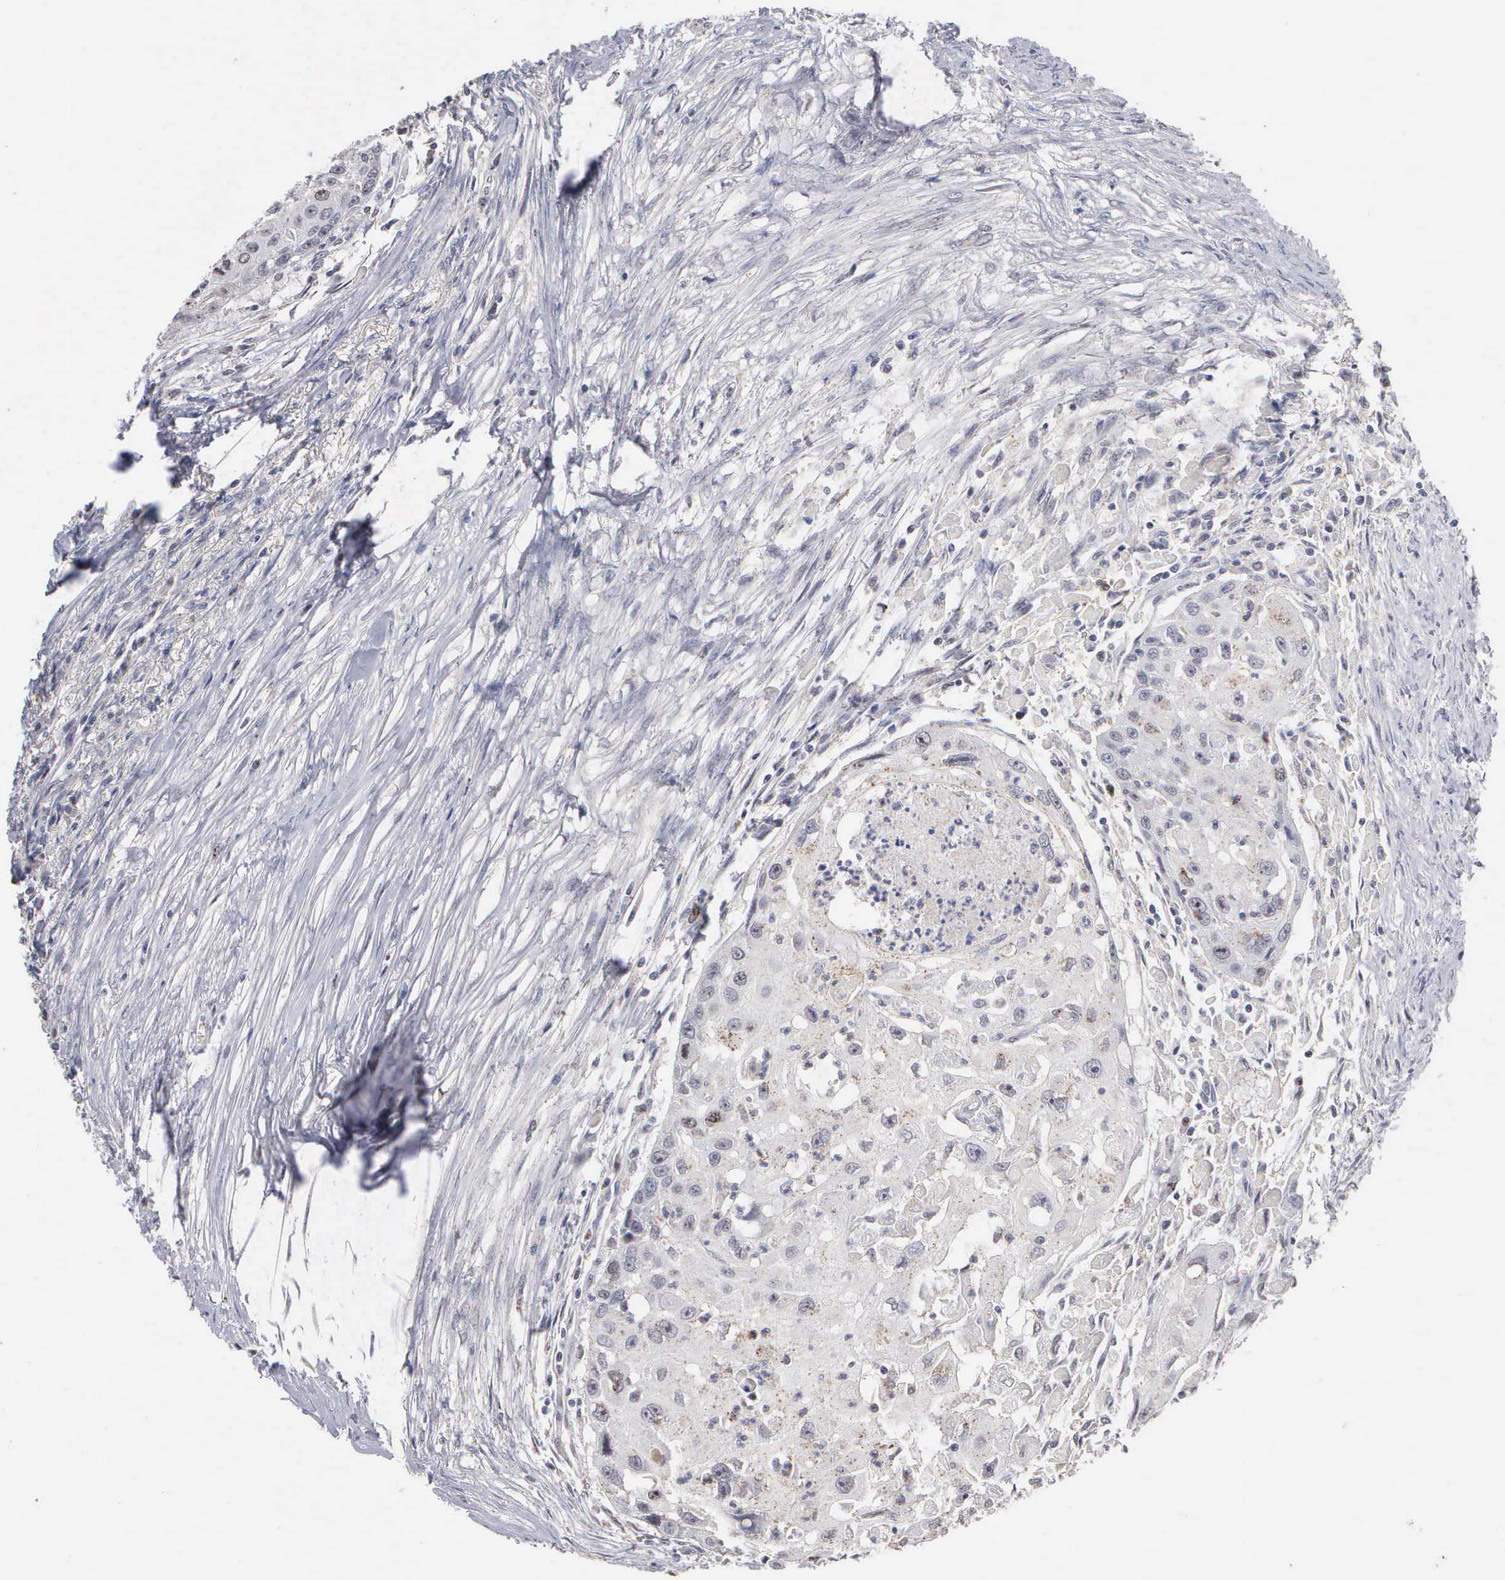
{"staining": {"intensity": "weak", "quantity": "25%-75%", "location": "cytoplasmic/membranous"}, "tissue": "head and neck cancer", "cell_type": "Tumor cells", "image_type": "cancer", "snomed": [{"axis": "morphology", "description": "Squamous cell carcinoma, NOS"}, {"axis": "topography", "description": "Head-Neck"}], "caption": "A micrograph of human head and neck cancer (squamous cell carcinoma) stained for a protein shows weak cytoplasmic/membranous brown staining in tumor cells.", "gene": "KDM6A", "patient": {"sex": "male", "age": 64}}